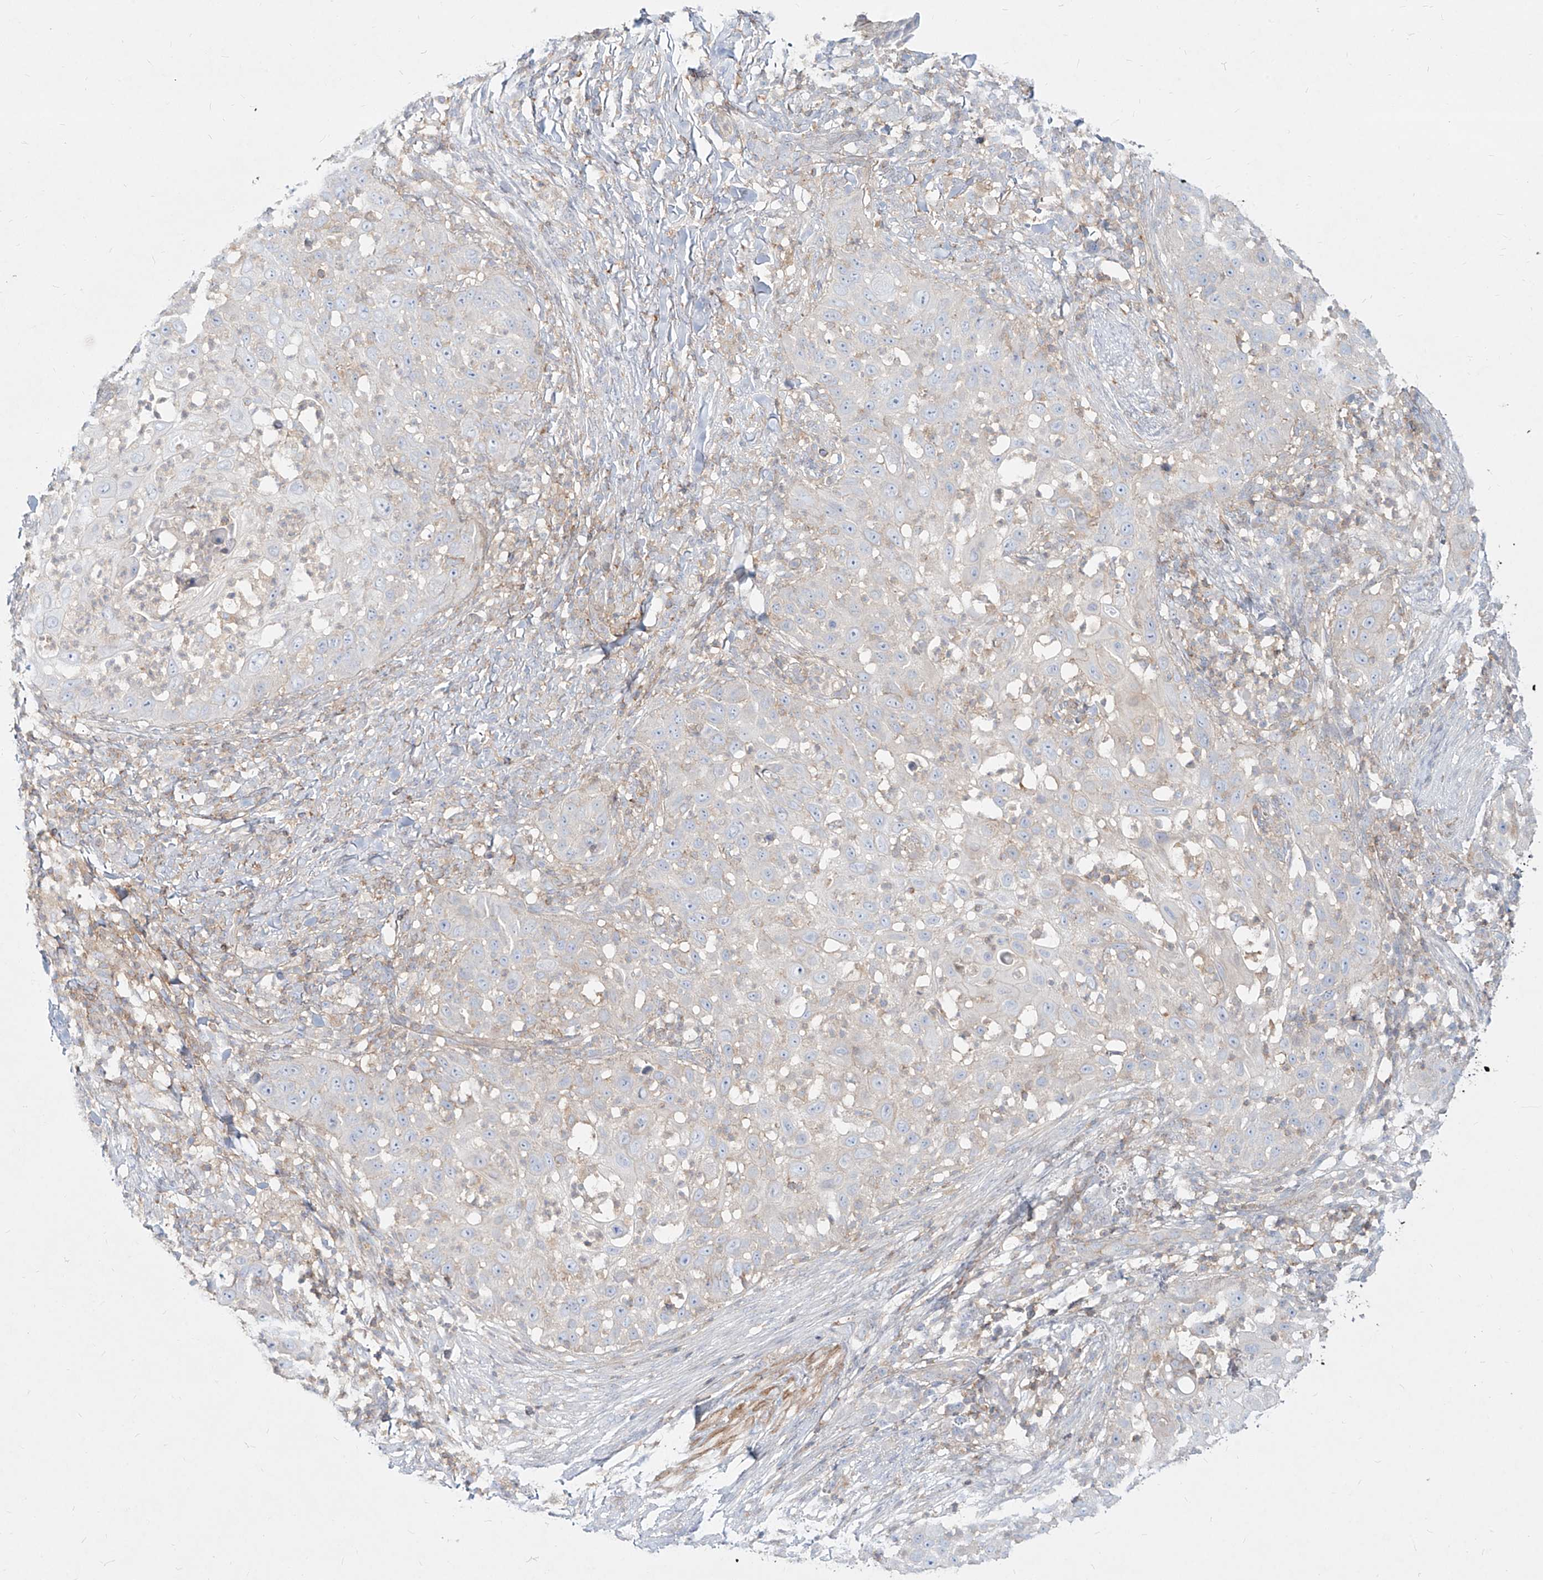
{"staining": {"intensity": "negative", "quantity": "none", "location": "none"}, "tissue": "skin cancer", "cell_type": "Tumor cells", "image_type": "cancer", "snomed": [{"axis": "morphology", "description": "Squamous cell carcinoma, NOS"}, {"axis": "topography", "description": "Skin"}], "caption": "The immunohistochemistry image has no significant positivity in tumor cells of skin cancer (squamous cell carcinoma) tissue.", "gene": "SLC2A12", "patient": {"sex": "female", "age": 44}}